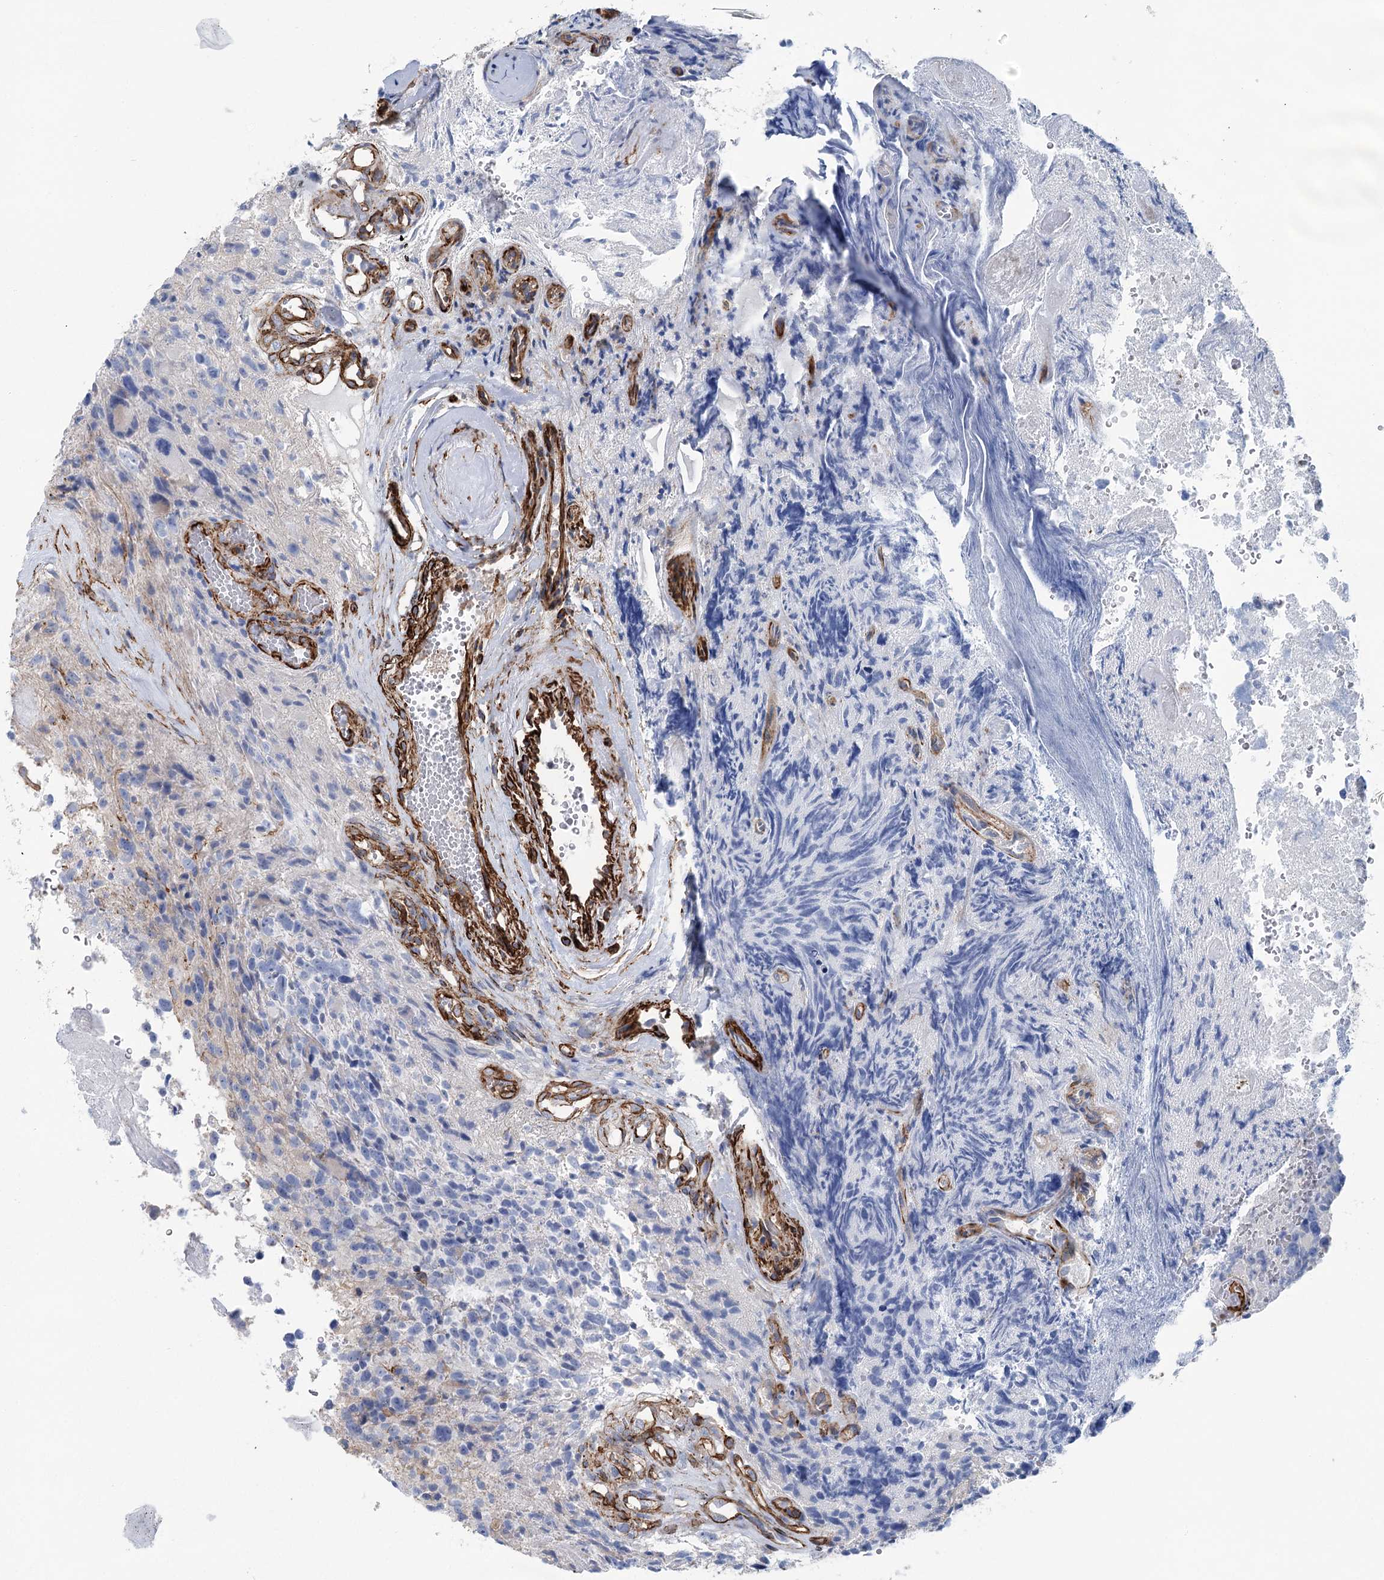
{"staining": {"intensity": "negative", "quantity": "none", "location": "none"}, "tissue": "glioma", "cell_type": "Tumor cells", "image_type": "cancer", "snomed": [{"axis": "morphology", "description": "Glioma, malignant, High grade"}, {"axis": "topography", "description": "Brain"}], "caption": "There is no significant expression in tumor cells of glioma.", "gene": "IQSEC1", "patient": {"sex": "male", "age": 69}}